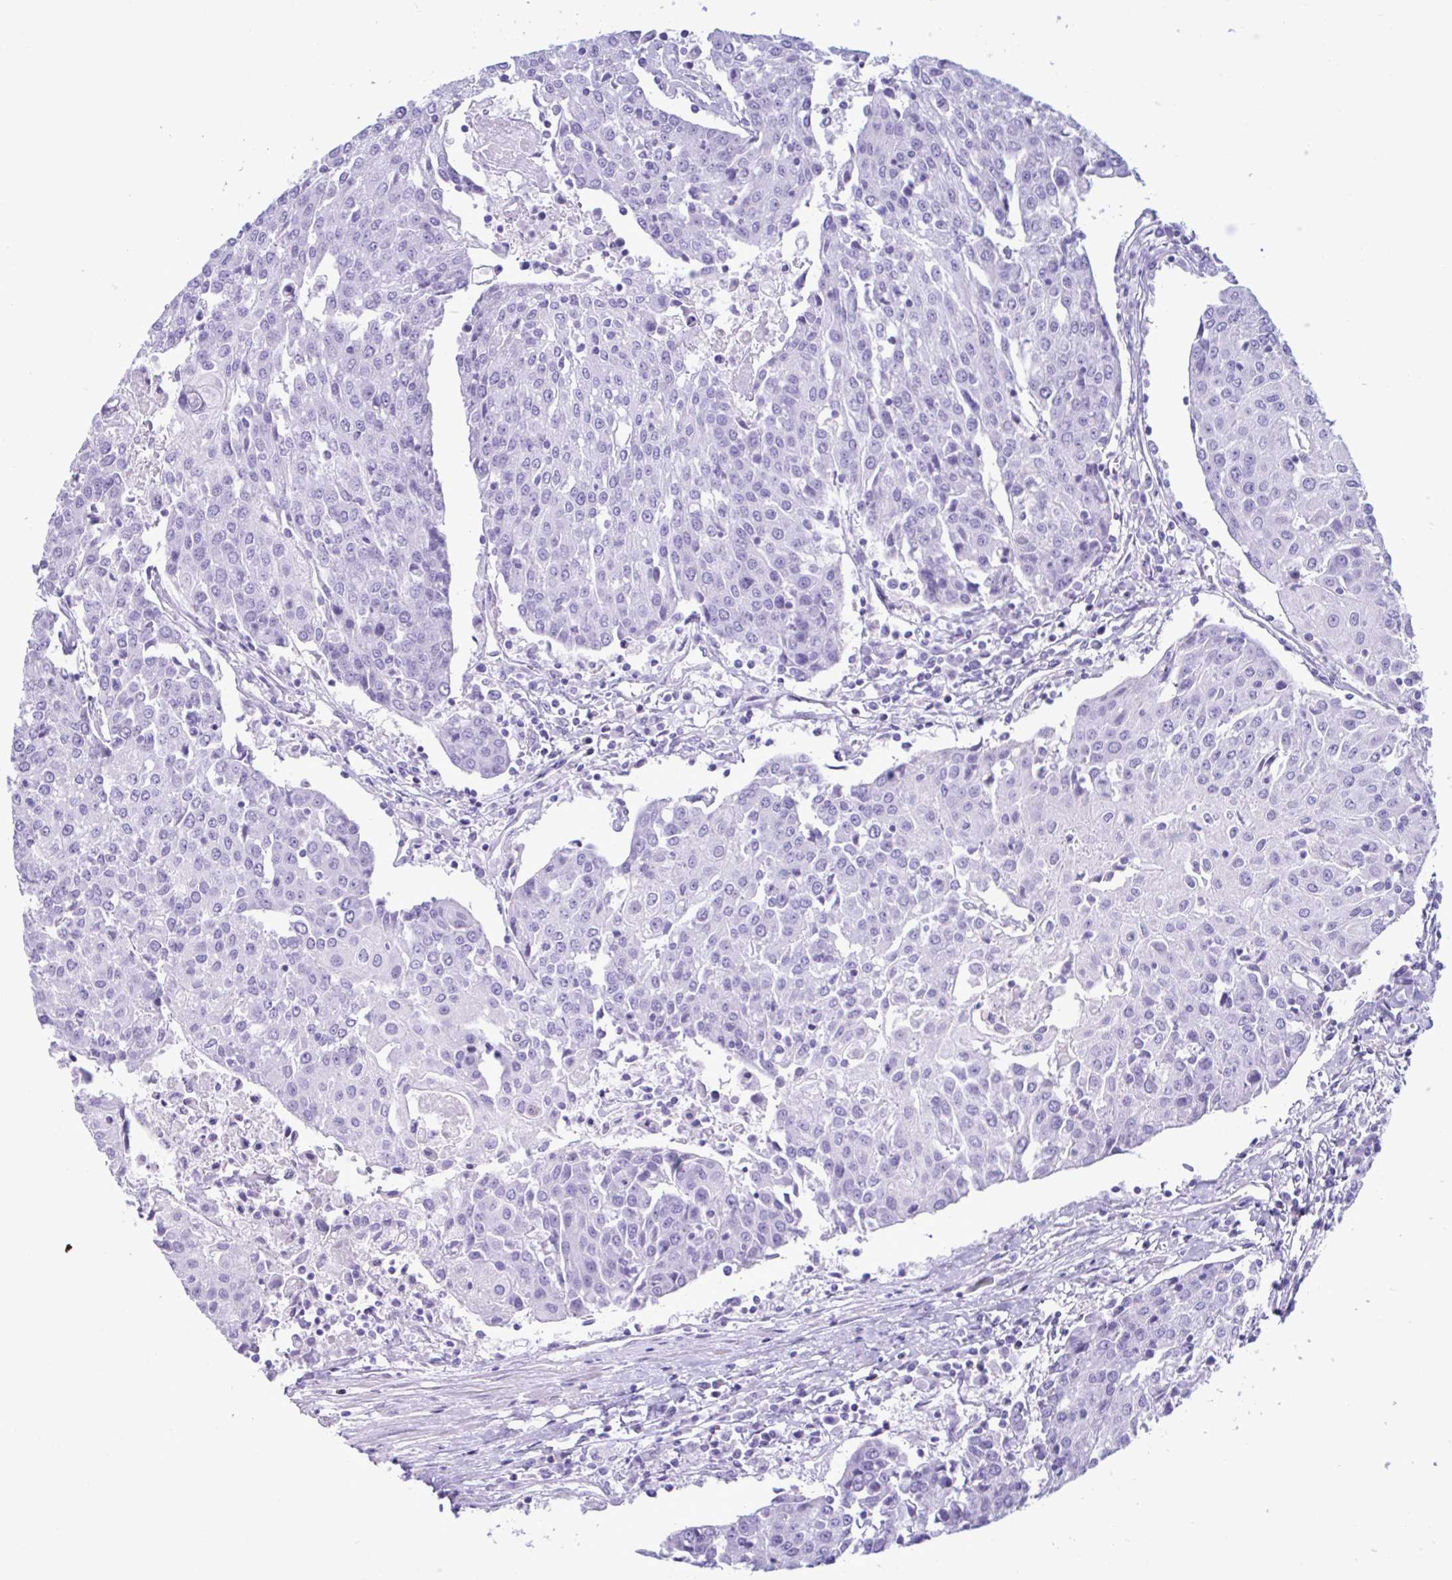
{"staining": {"intensity": "negative", "quantity": "none", "location": "none"}, "tissue": "urothelial cancer", "cell_type": "Tumor cells", "image_type": "cancer", "snomed": [{"axis": "morphology", "description": "Urothelial carcinoma, High grade"}, {"axis": "topography", "description": "Urinary bladder"}], "caption": "DAB (3,3'-diaminobenzidine) immunohistochemical staining of human urothelial cancer displays no significant positivity in tumor cells.", "gene": "MRGPRG", "patient": {"sex": "female", "age": 85}}